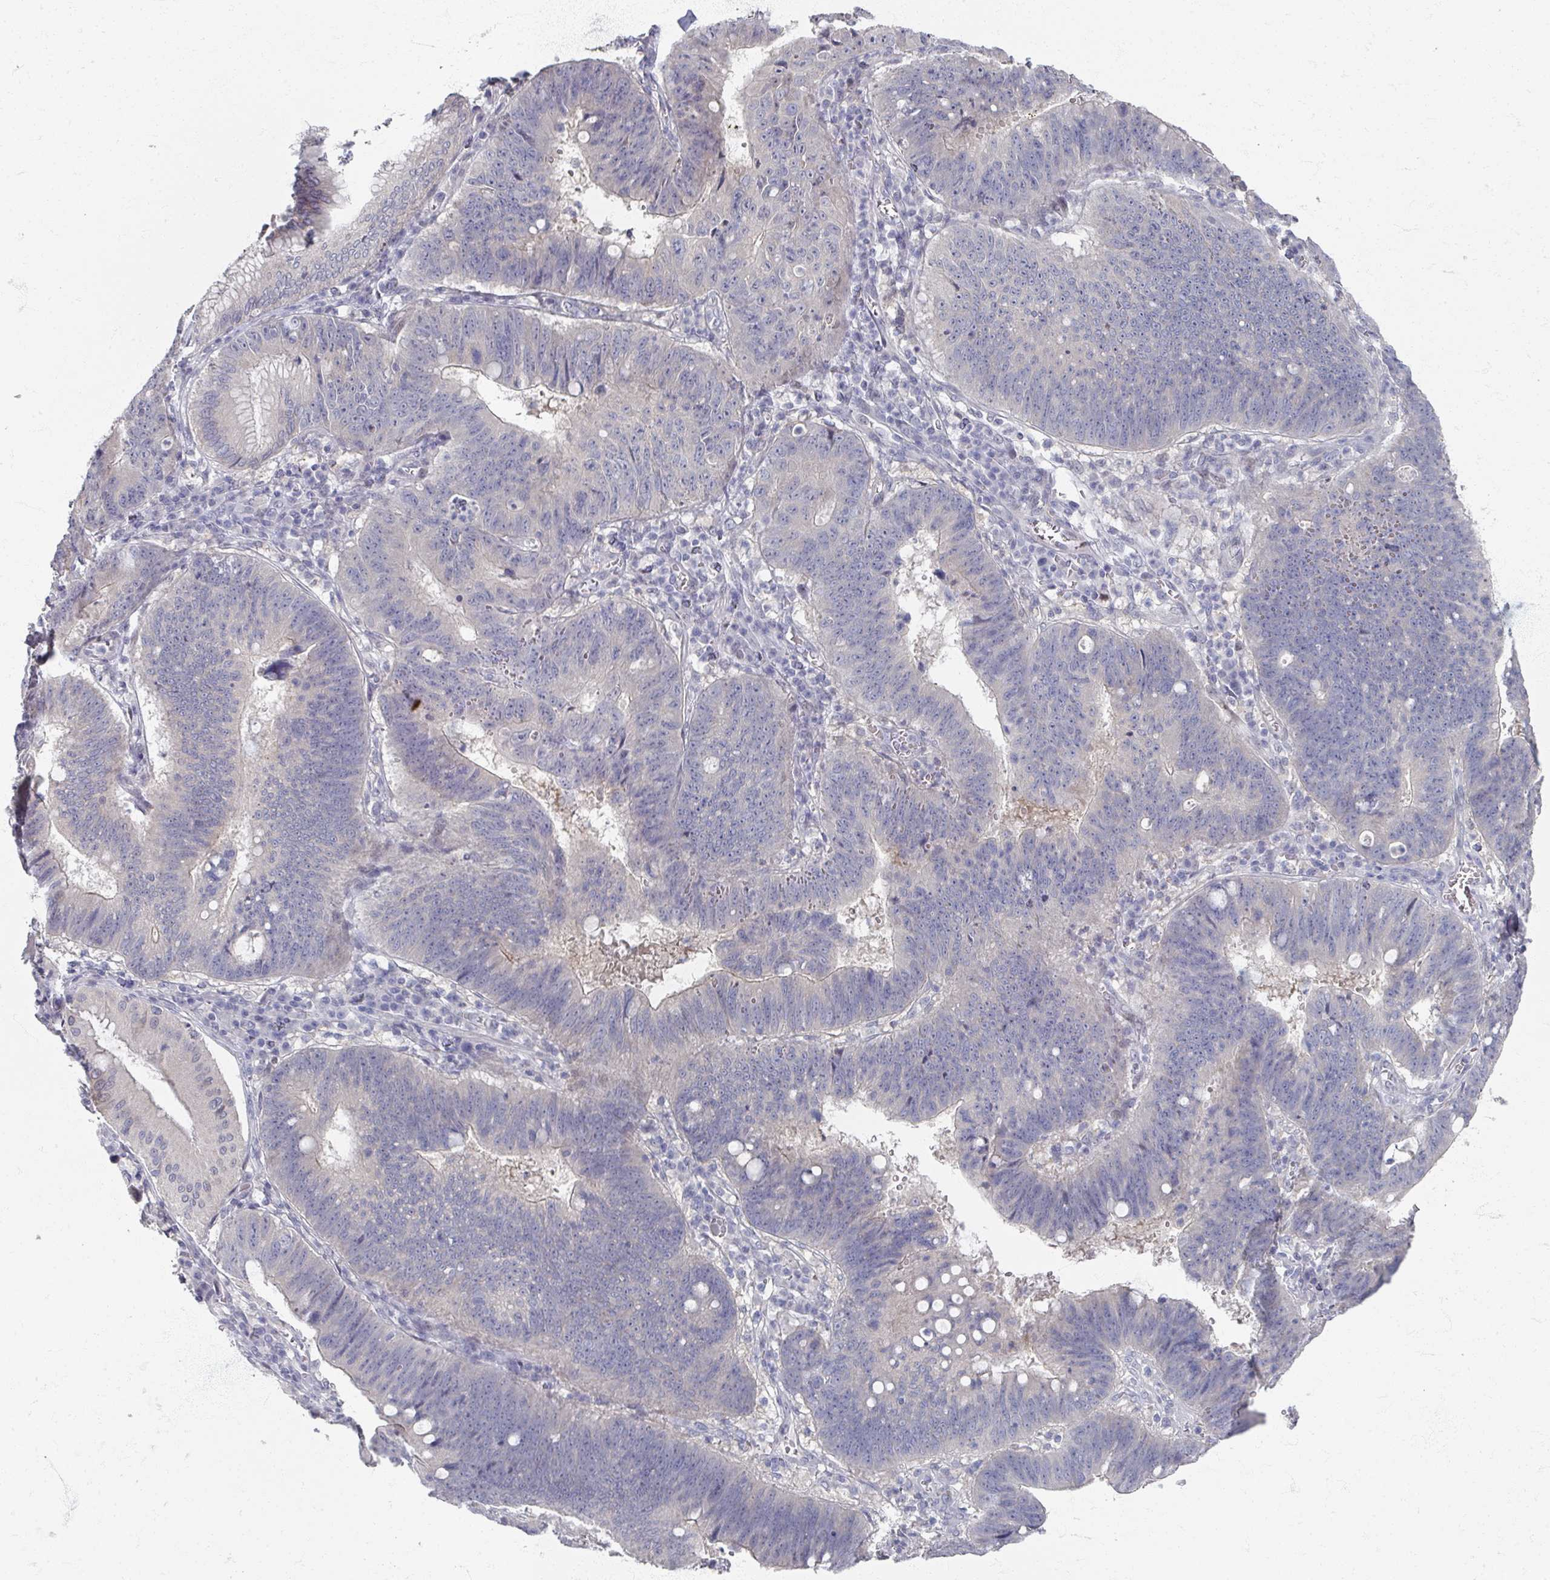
{"staining": {"intensity": "negative", "quantity": "none", "location": "none"}, "tissue": "stomach cancer", "cell_type": "Tumor cells", "image_type": "cancer", "snomed": [{"axis": "morphology", "description": "Adenocarcinoma, NOS"}, {"axis": "topography", "description": "Stomach"}], "caption": "DAB (3,3'-diaminobenzidine) immunohistochemical staining of adenocarcinoma (stomach) demonstrates no significant positivity in tumor cells.", "gene": "TTYH3", "patient": {"sex": "male", "age": 59}}